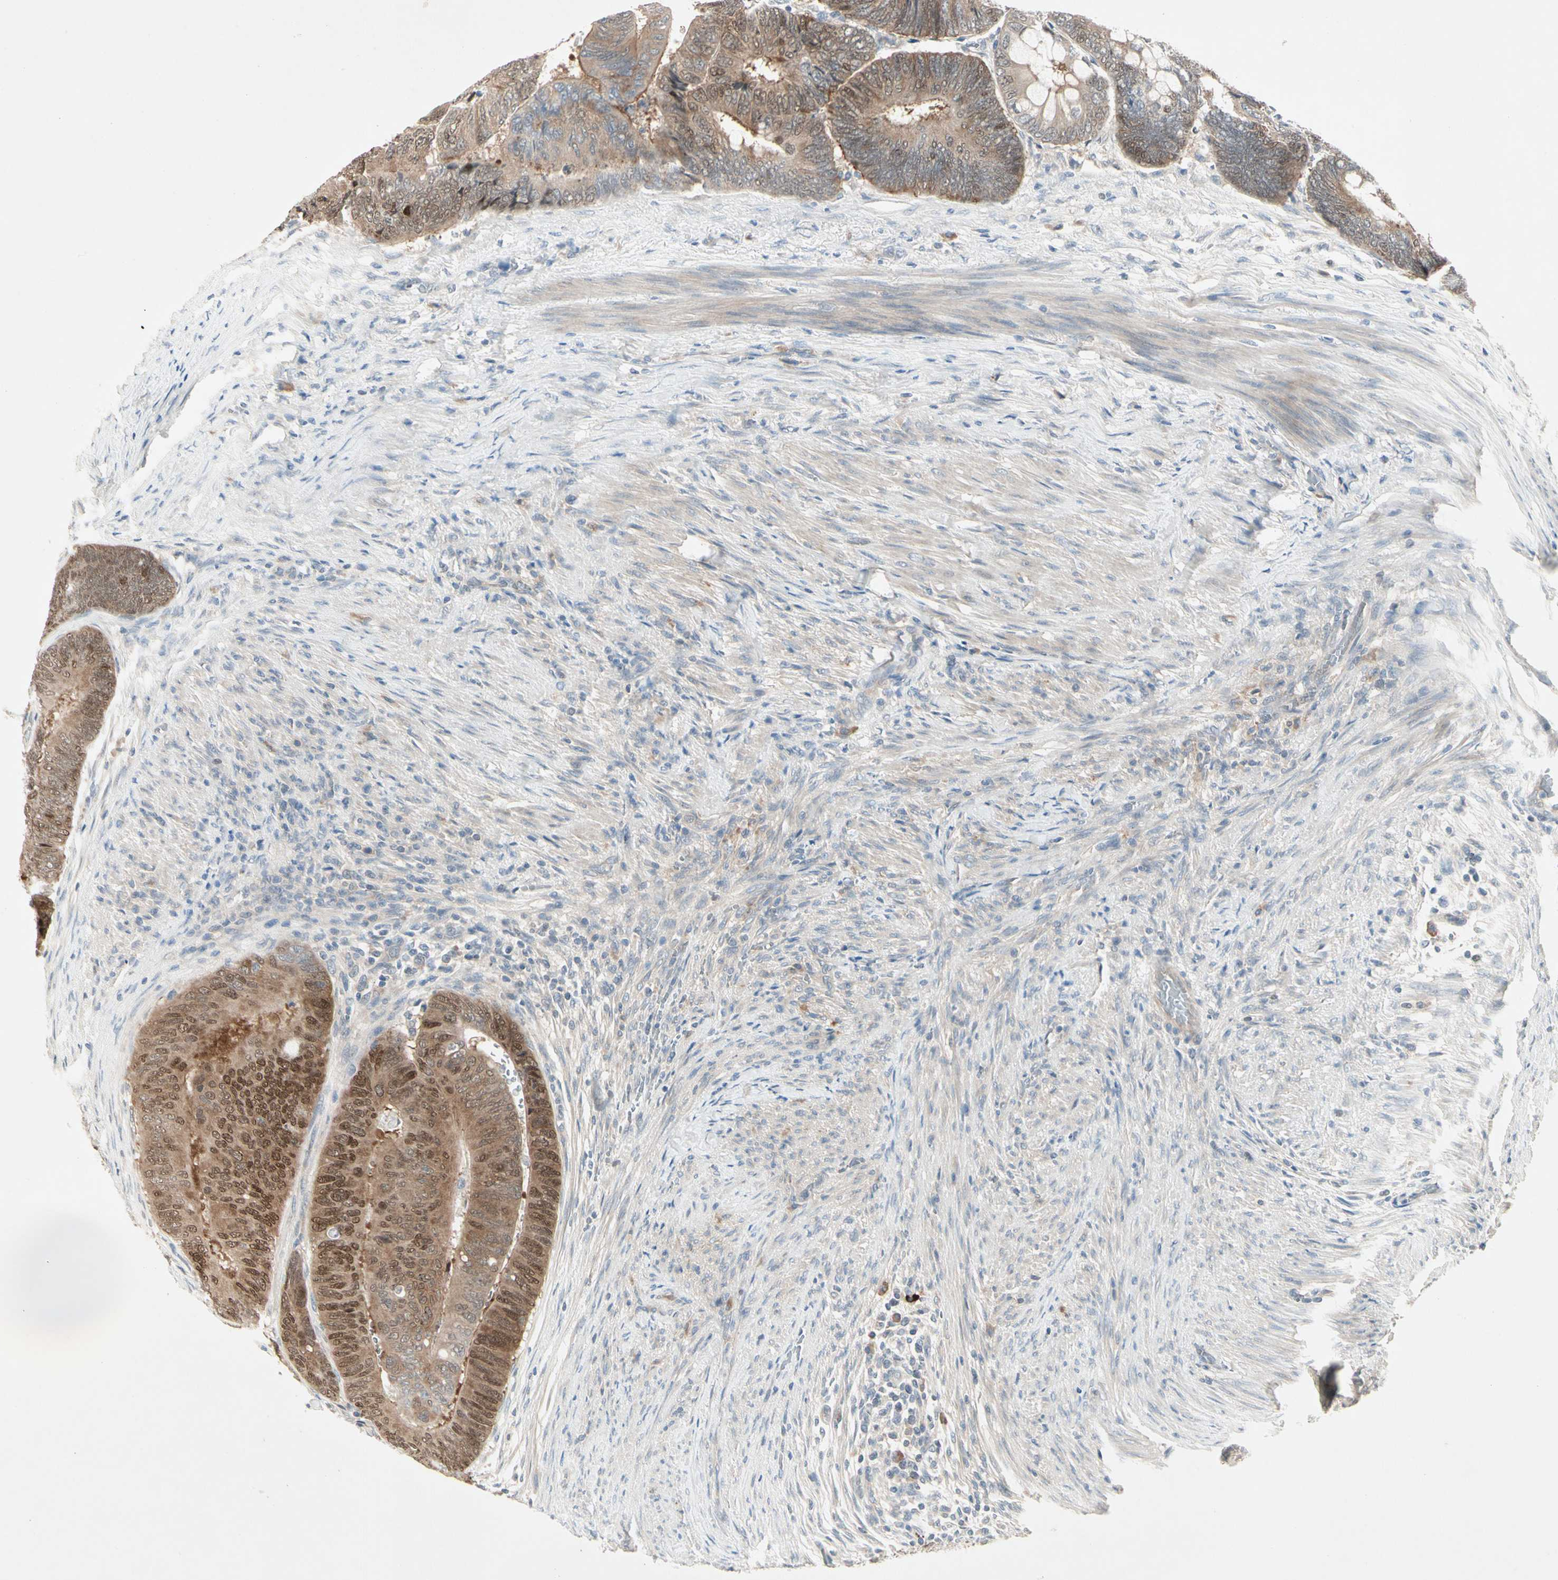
{"staining": {"intensity": "moderate", "quantity": ">75%", "location": "cytoplasmic/membranous,nuclear"}, "tissue": "colorectal cancer", "cell_type": "Tumor cells", "image_type": "cancer", "snomed": [{"axis": "morphology", "description": "Normal tissue, NOS"}, {"axis": "morphology", "description": "Adenocarcinoma, NOS"}, {"axis": "topography", "description": "Rectum"}, {"axis": "topography", "description": "Peripheral nerve tissue"}], "caption": "Human adenocarcinoma (colorectal) stained for a protein (brown) exhibits moderate cytoplasmic/membranous and nuclear positive staining in approximately >75% of tumor cells.", "gene": "IL1R1", "patient": {"sex": "male", "age": 92}}